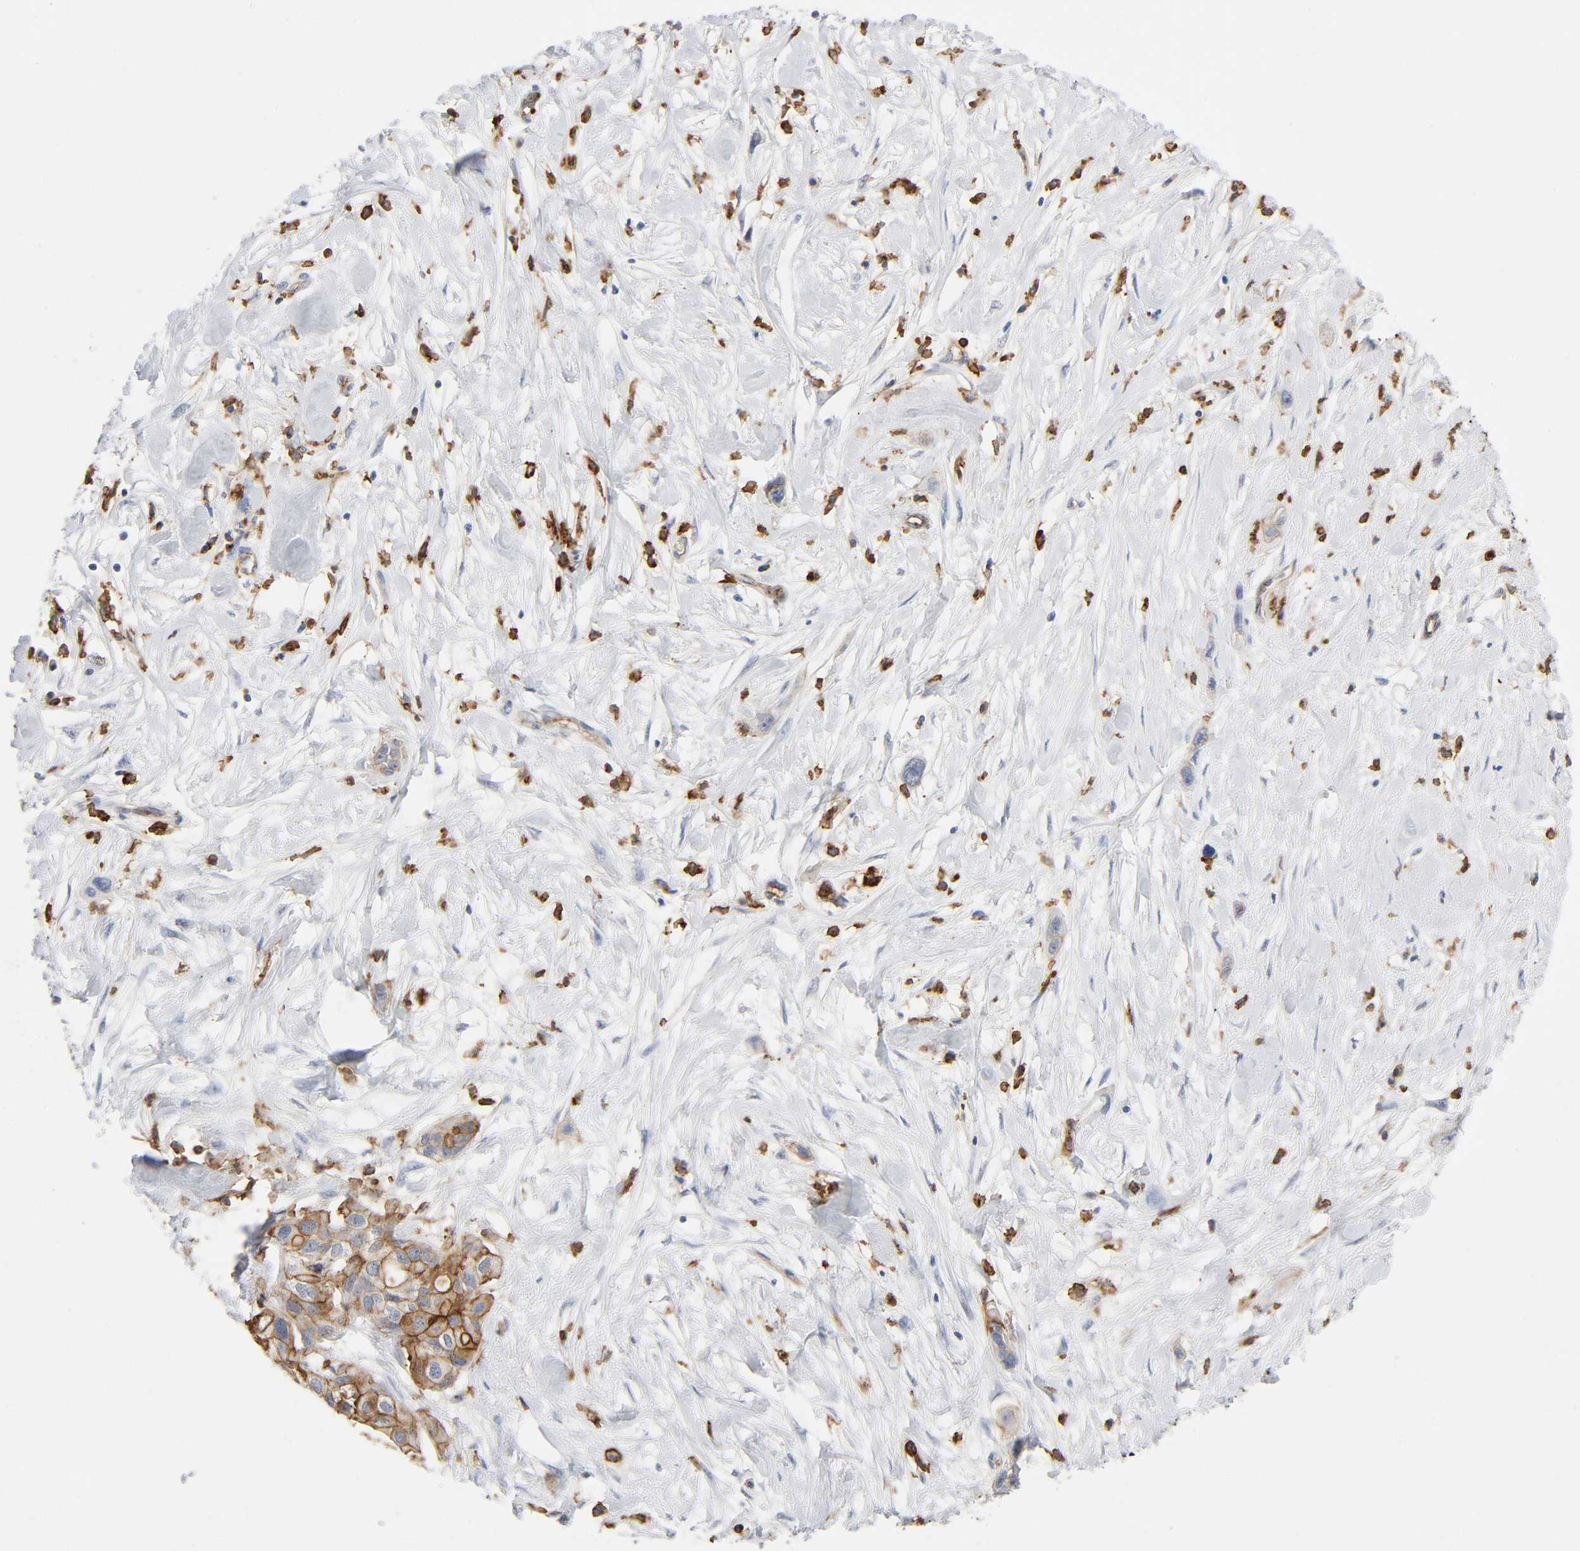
{"staining": {"intensity": "moderate", "quantity": ">75%", "location": "cytoplasmic/membranous"}, "tissue": "pancreatic cancer", "cell_type": "Tumor cells", "image_type": "cancer", "snomed": [{"axis": "morphology", "description": "Adenocarcinoma, NOS"}, {"axis": "topography", "description": "Pancreas"}], "caption": "Immunohistochemistry staining of pancreatic cancer (adenocarcinoma), which displays medium levels of moderate cytoplasmic/membranous positivity in about >75% of tumor cells indicating moderate cytoplasmic/membranous protein staining. The staining was performed using DAB (3,3'-diaminobenzidine) (brown) for protein detection and nuclei were counterstained in hematoxylin (blue).", "gene": "LYN", "patient": {"sex": "female", "age": 60}}